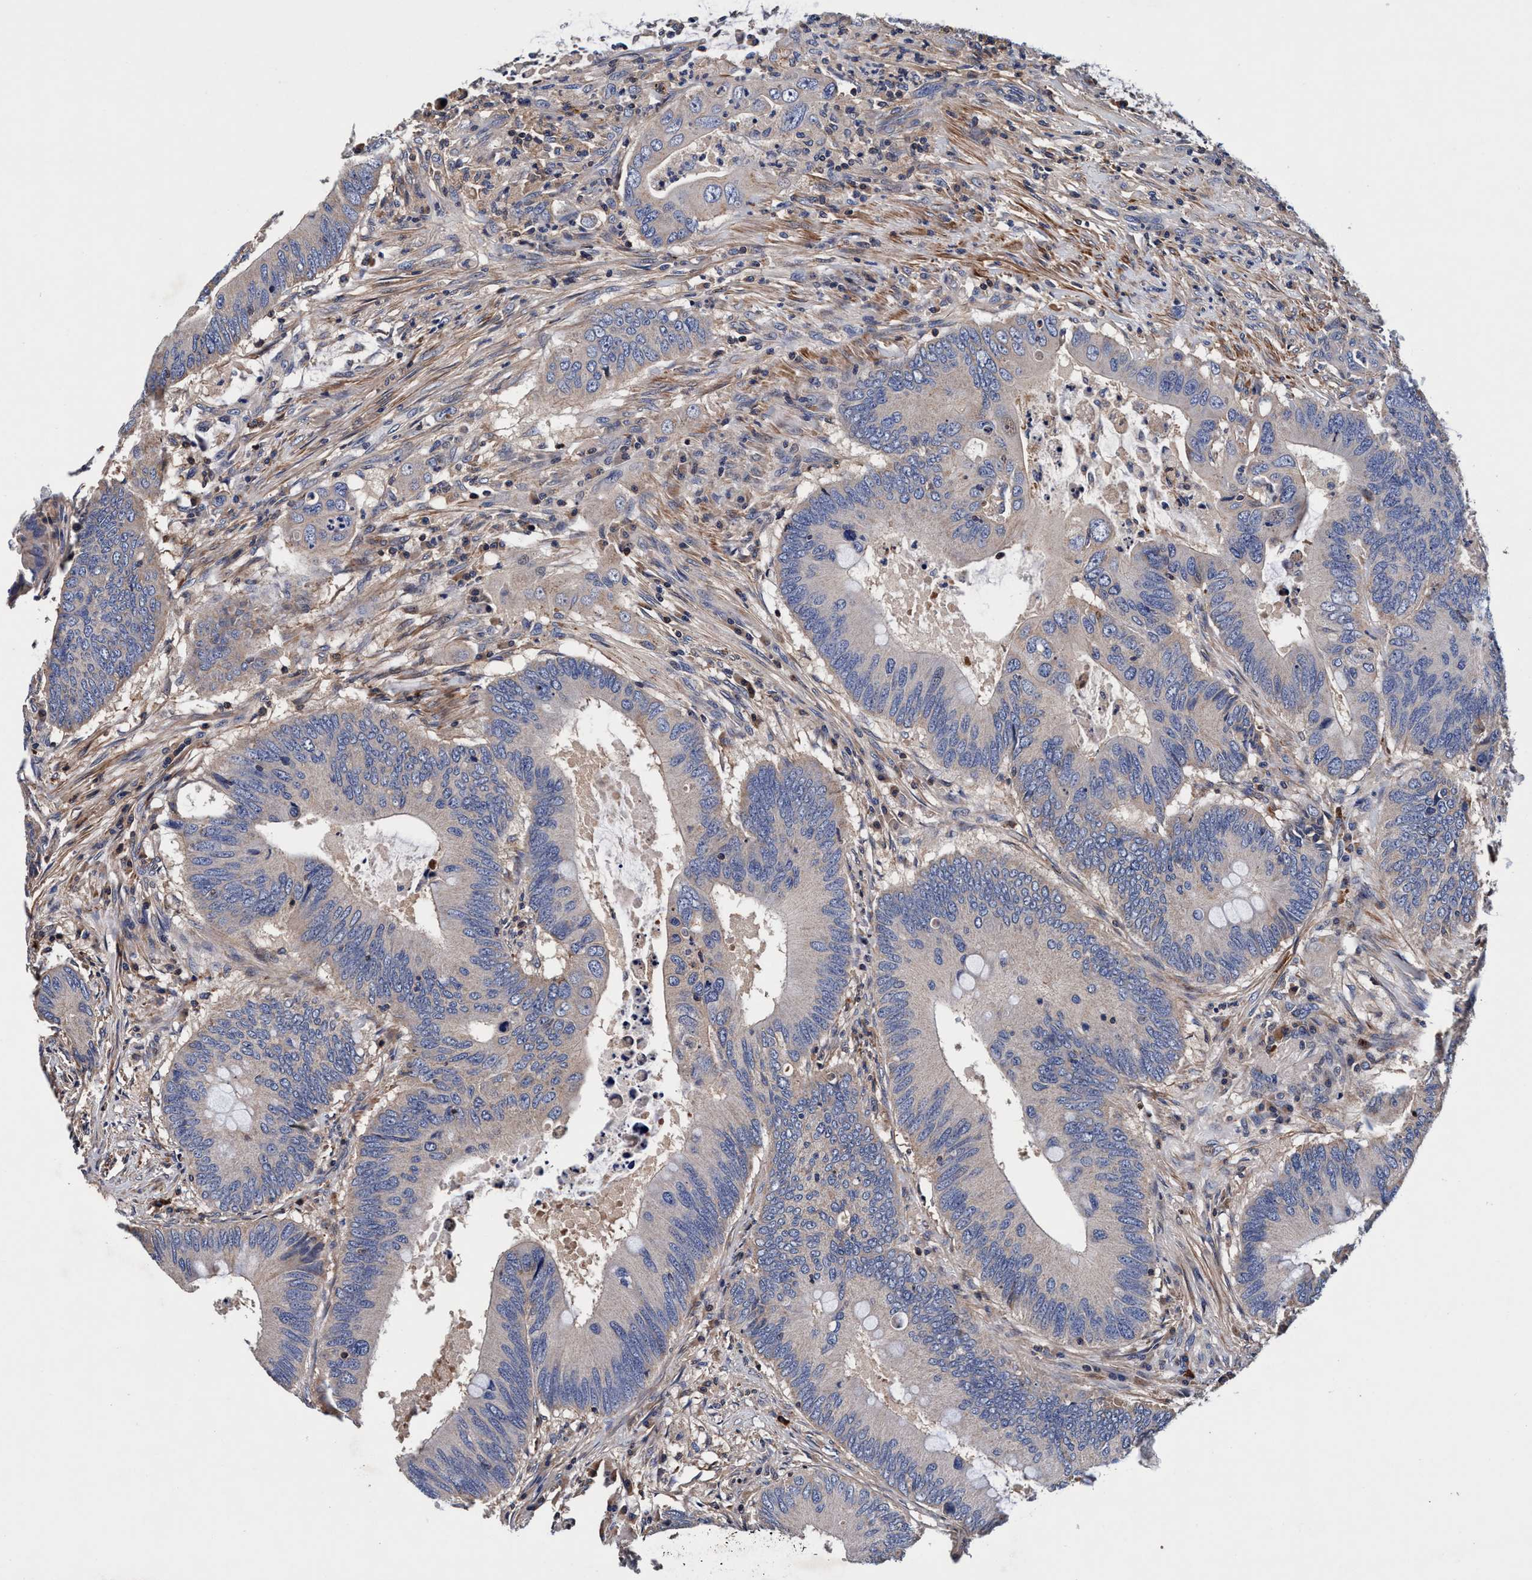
{"staining": {"intensity": "negative", "quantity": "none", "location": "none"}, "tissue": "colorectal cancer", "cell_type": "Tumor cells", "image_type": "cancer", "snomed": [{"axis": "morphology", "description": "Adenocarcinoma, NOS"}, {"axis": "topography", "description": "Colon"}], "caption": "Tumor cells show no significant protein positivity in colorectal cancer (adenocarcinoma). The staining was performed using DAB (3,3'-diaminobenzidine) to visualize the protein expression in brown, while the nuclei were stained in blue with hematoxylin (Magnification: 20x).", "gene": "RNF208", "patient": {"sex": "male", "age": 71}}